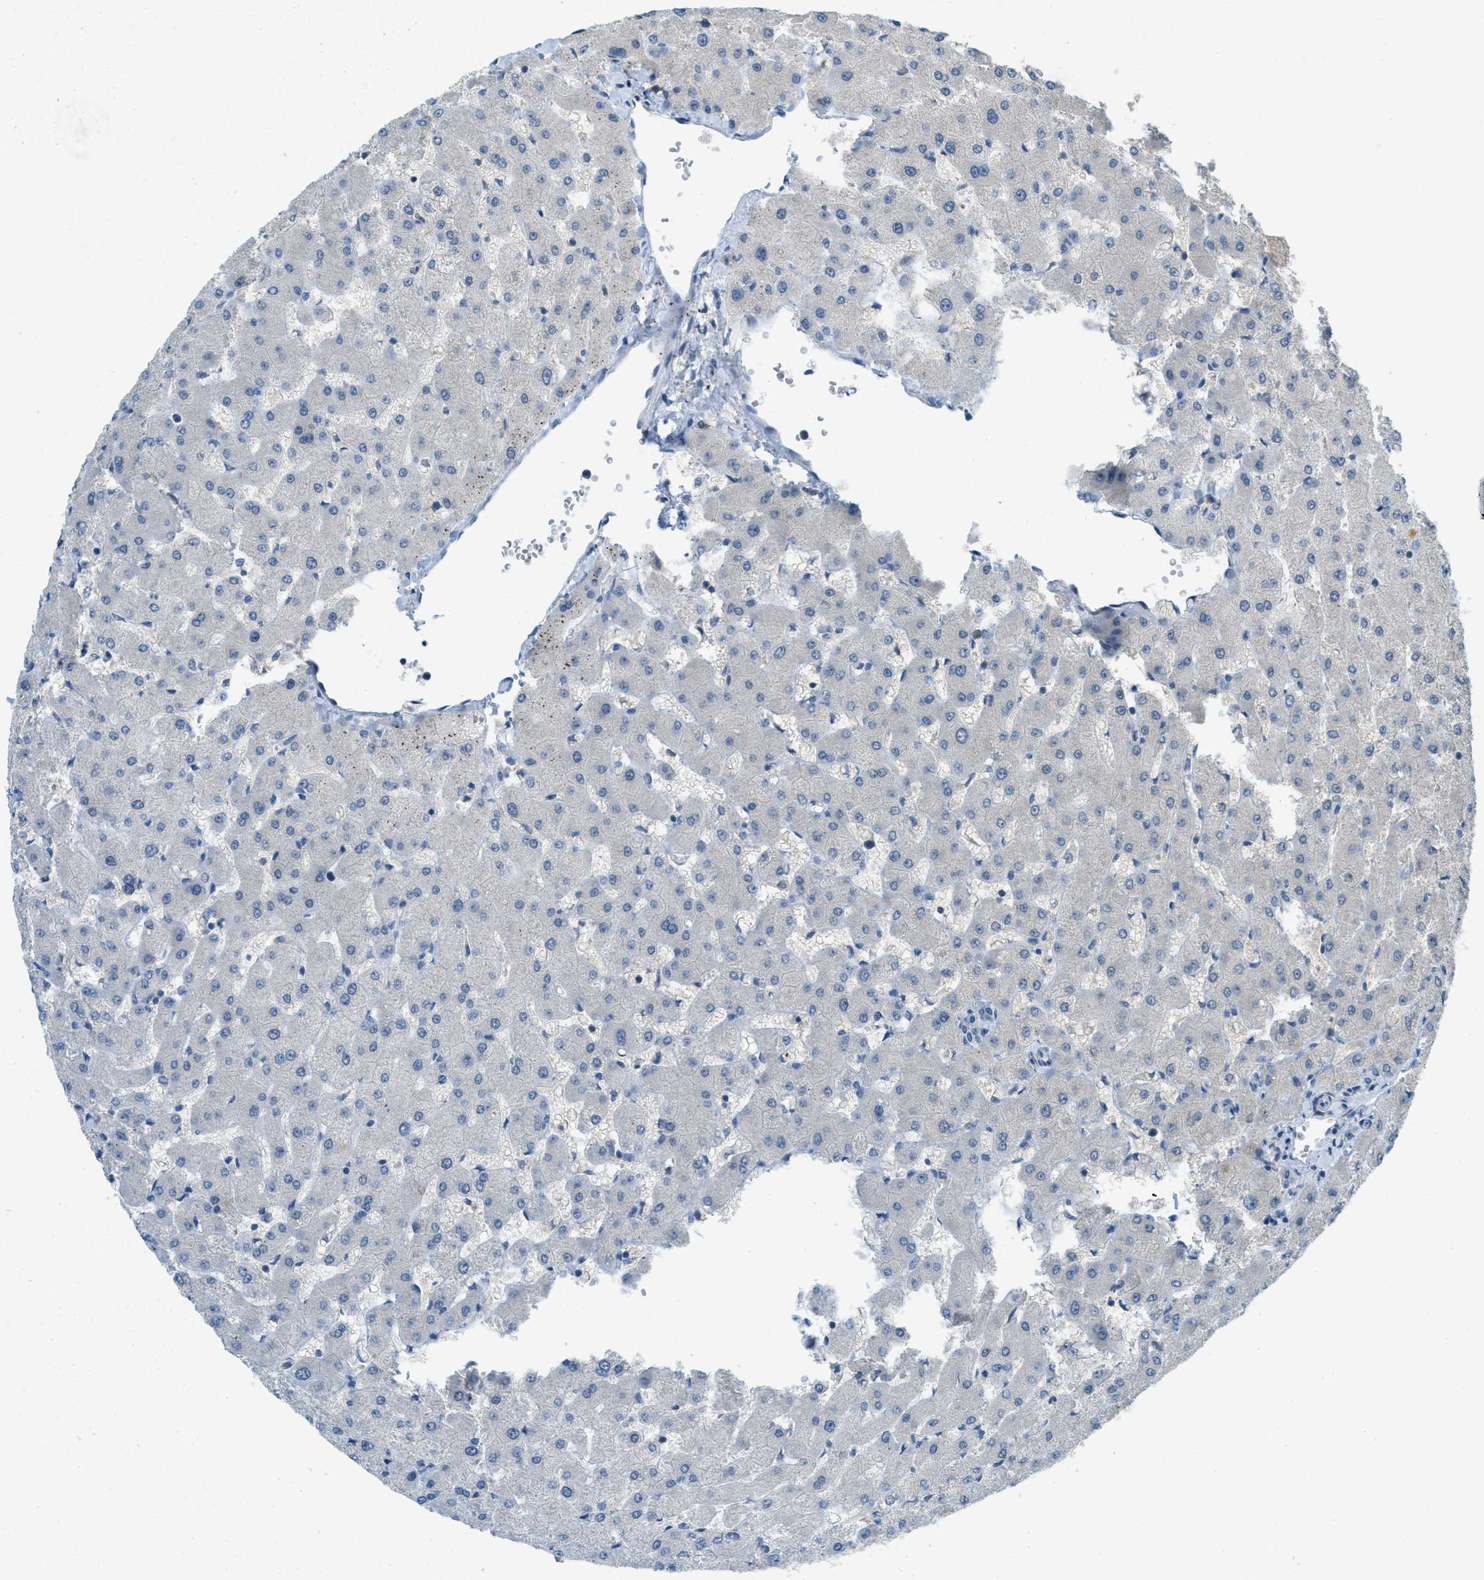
{"staining": {"intensity": "negative", "quantity": "none", "location": "none"}, "tissue": "liver", "cell_type": "Cholangiocytes", "image_type": "normal", "snomed": [{"axis": "morphology", "description": "Normal tissue, NOS"}, {"axis": "topography", "description": "Liver"}], "caption": "IHC image of benign liver: liver stained with DAB (3,3'-diaminobenzidine) displays no significant protein positivity in cholangiocytes. The staining was performed using DAB to visualize the protein expression in brown, while the nuclei were stained in blue with hematoxylin (Magnification: 20x).", "gene": "MIS18A", "patient": {"sex": "female", "age": 63}}